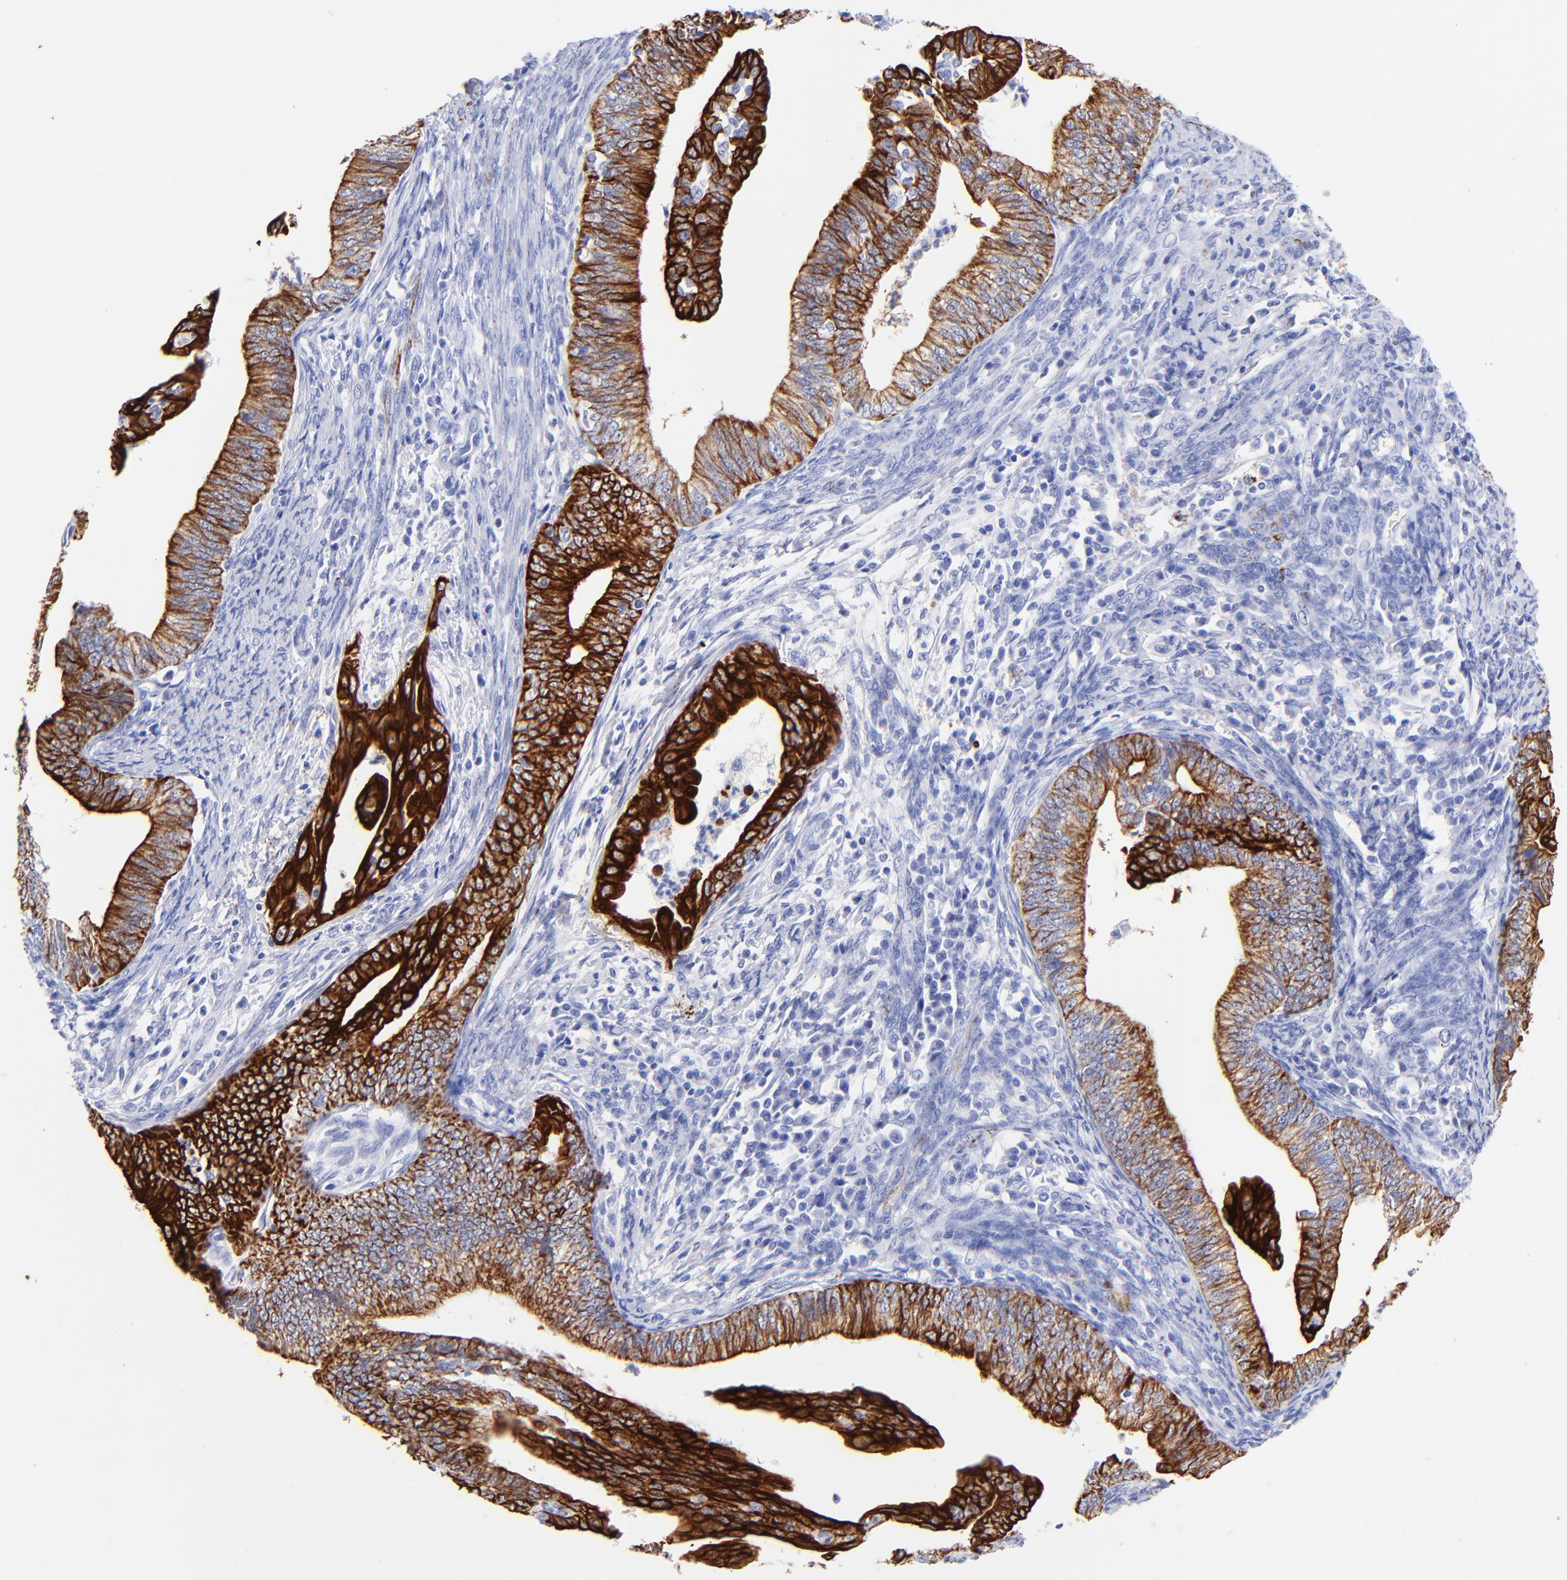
{"staining": {"intensity": "strong", "quantity": ">75%", "location": "cytoplasmic/membranous"}, "tissue": "endometrial cancer", "cell_type": "Tumor cells", "image_type": "cancer", "snomed": [{"axis": "morphology", "description": "Adenocarcinoma, NOS"}, {"axis": "topography", "description": "Endometrium"}], "caption": "Endometrial cancer (adenocarcinoma) stained with a protein marker reveals strong staining in tumor cells.", "gene": "KRT19", "patient": {"sex": "female", "age": 66}}